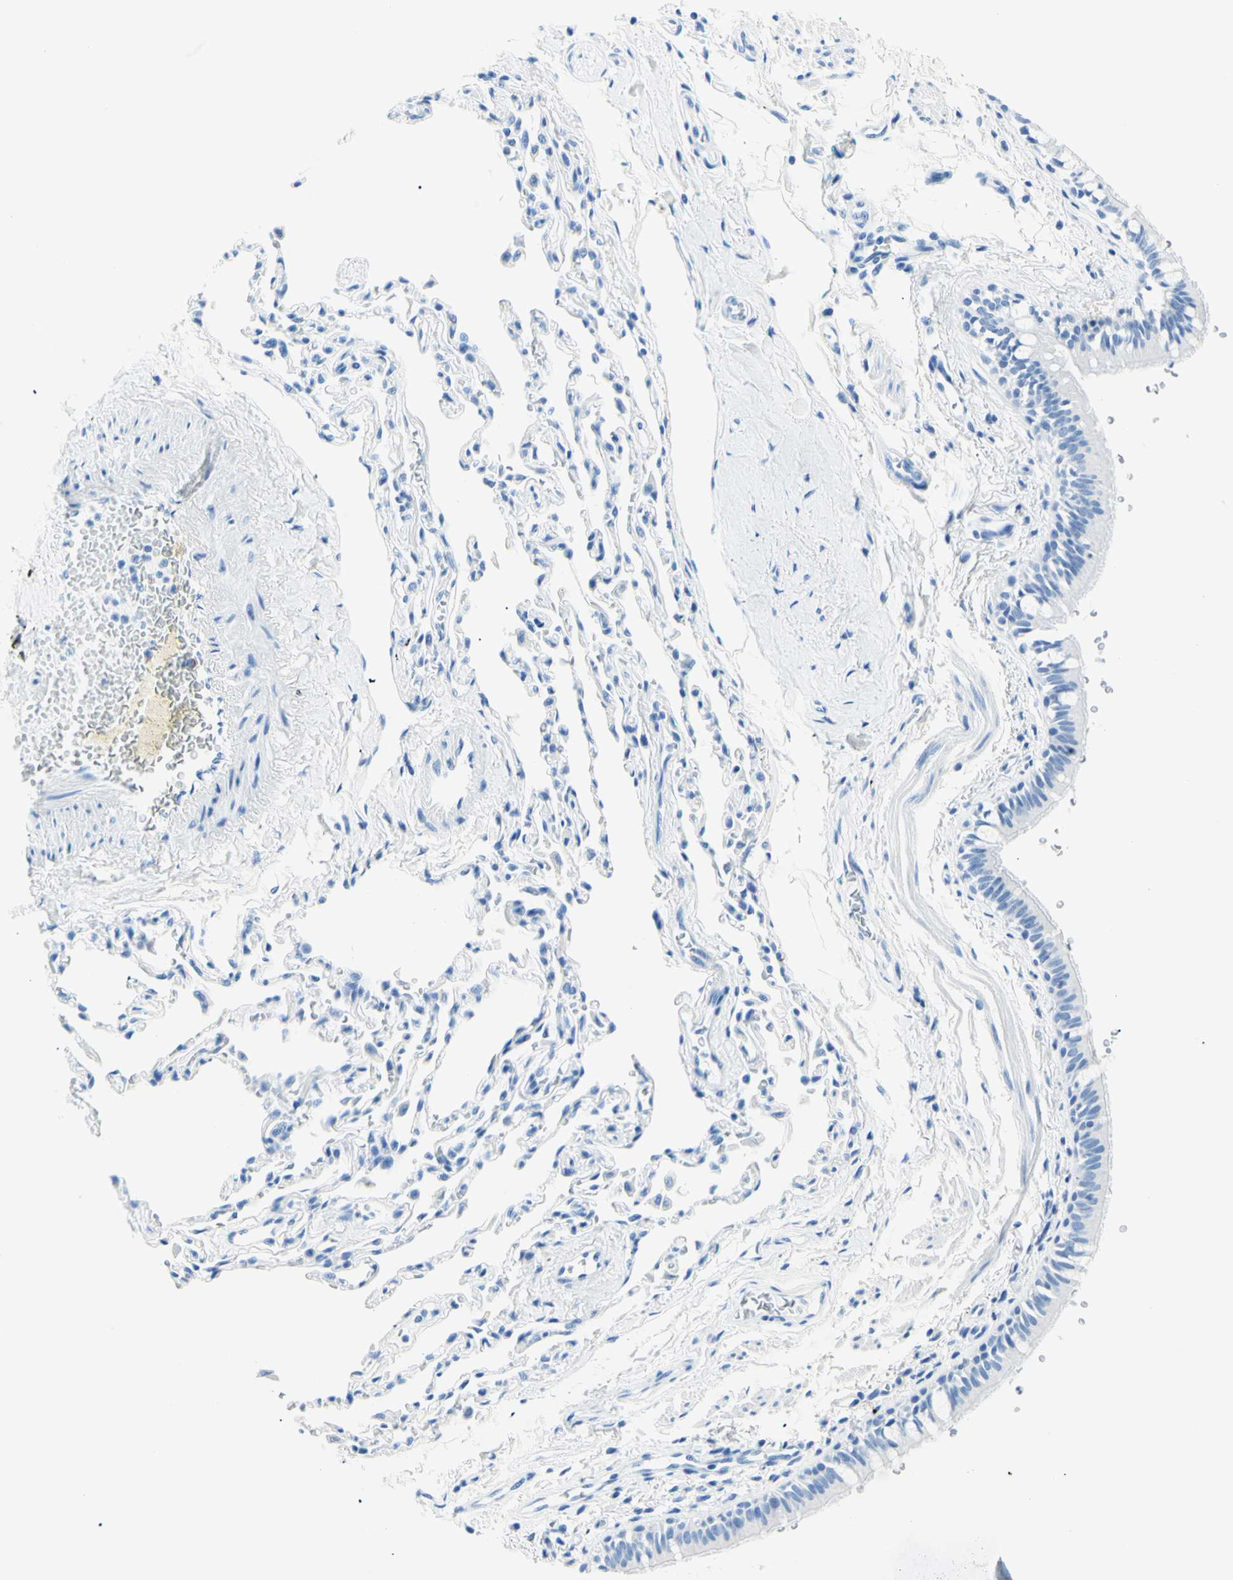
{"staining": {"intensity": "weak", "quantity": "<25%", "location": "cytoplasmic/membranous"}, "tissue": "bronchus", "cell_type": "Respiratory epithelial cells", "image_type": "normal", "snomed": [{"axis": "morphology", "description": "Normal tissue, NOS"}, {"axis": "topography", "description": "Bronchus"}, {"axis": "topography", "description": "Lung"}], "caption": "This is an immunohistochemistry (IHC) photomicrograph of normal bronchus. There is no positivity in respiratory epithelial cells.", "gene": "MYH2", "patient": {"sex": "male", "age": 64}}